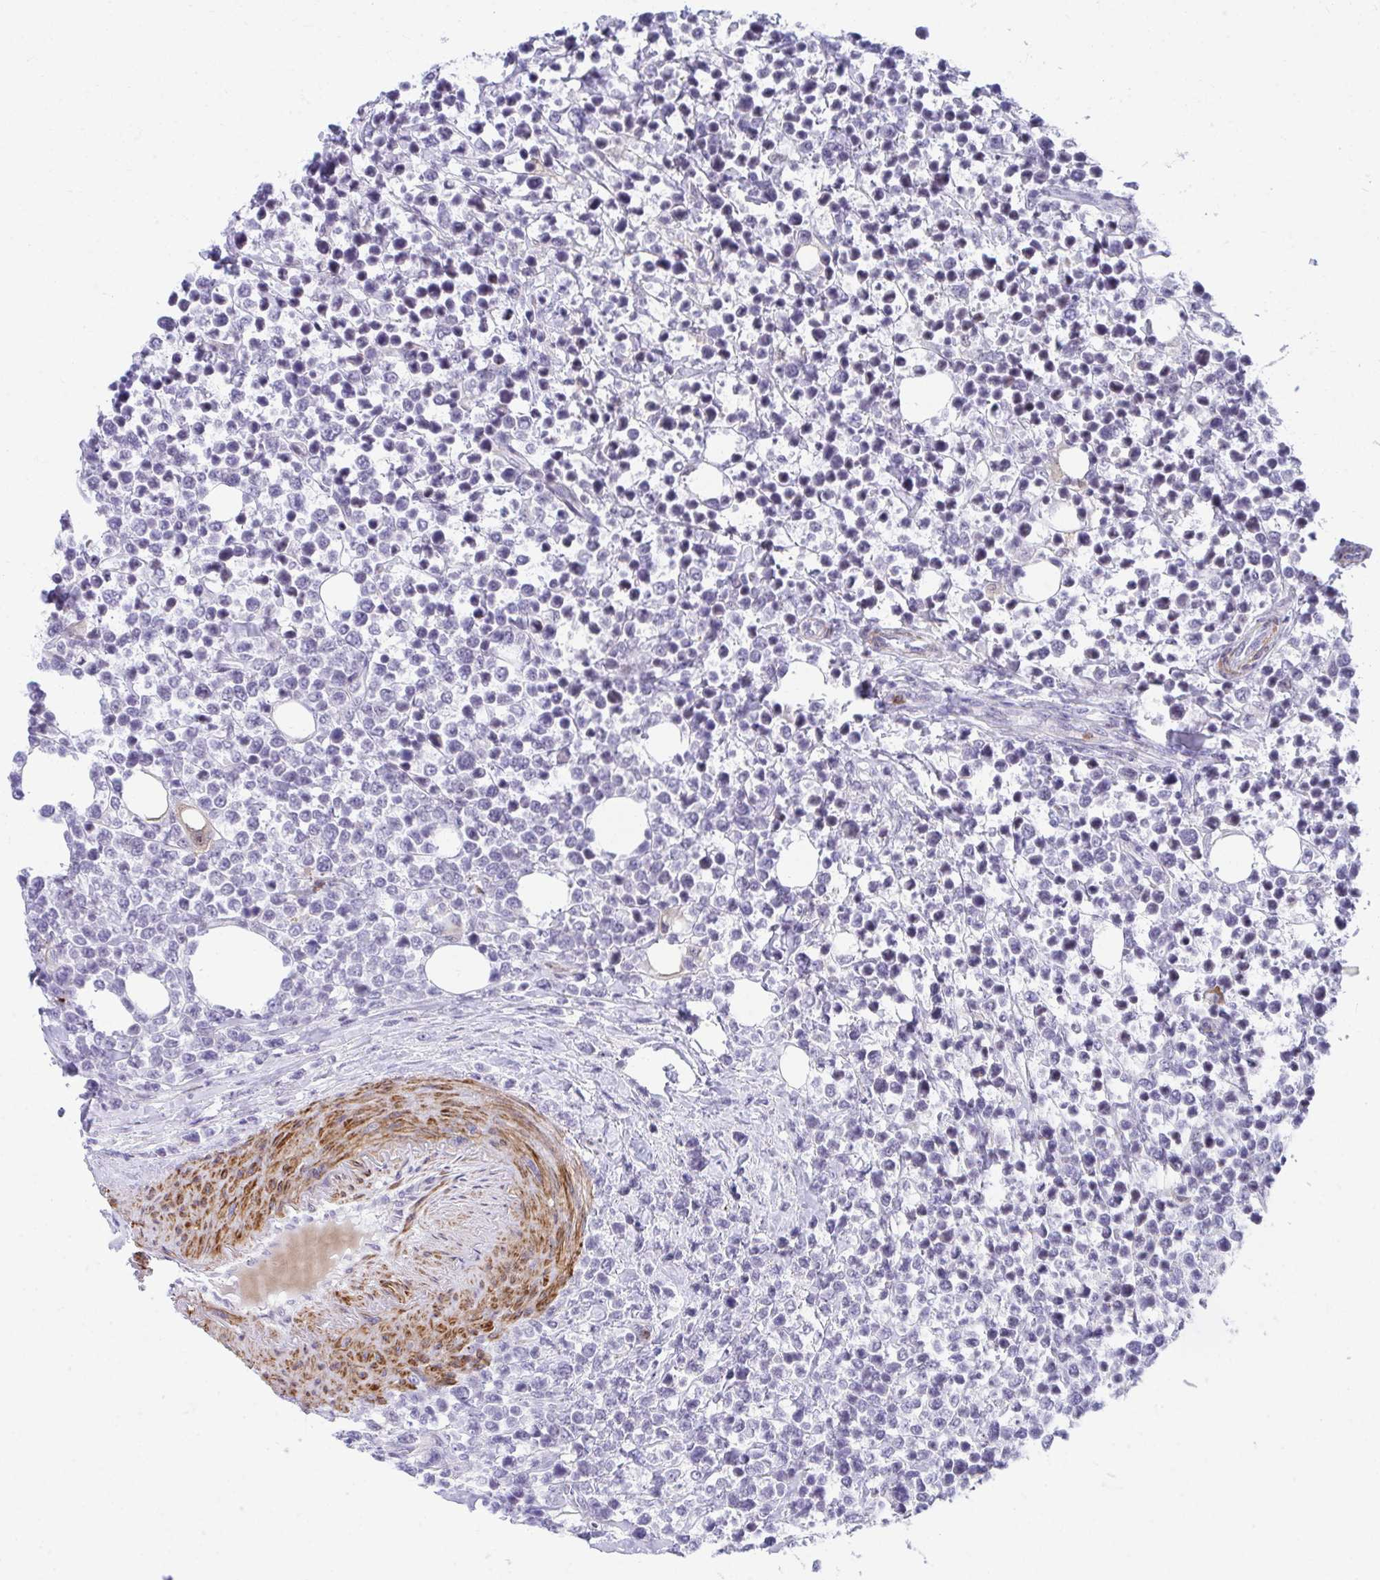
{"staining": {"intensity": "negative", "quantity": "none", "location": "none"}, "tissue": "lymphoma", "cell_type": "Tumor cells", "image_type": "cancer", "snomed": [{"axis": "morphology", "description": "Malignant lymphoma, non-Hodgkin's type, Low grade"}, {"axis": "topography", "description": "Lymph node"}], "caption": "Histopathology image shows no significant protein expression in tumor cells of low-grade malignant lymphoma, non-Hodgkin's type.", "gene": "CSTB", "patient": {"sex": "male", "age": 60}}